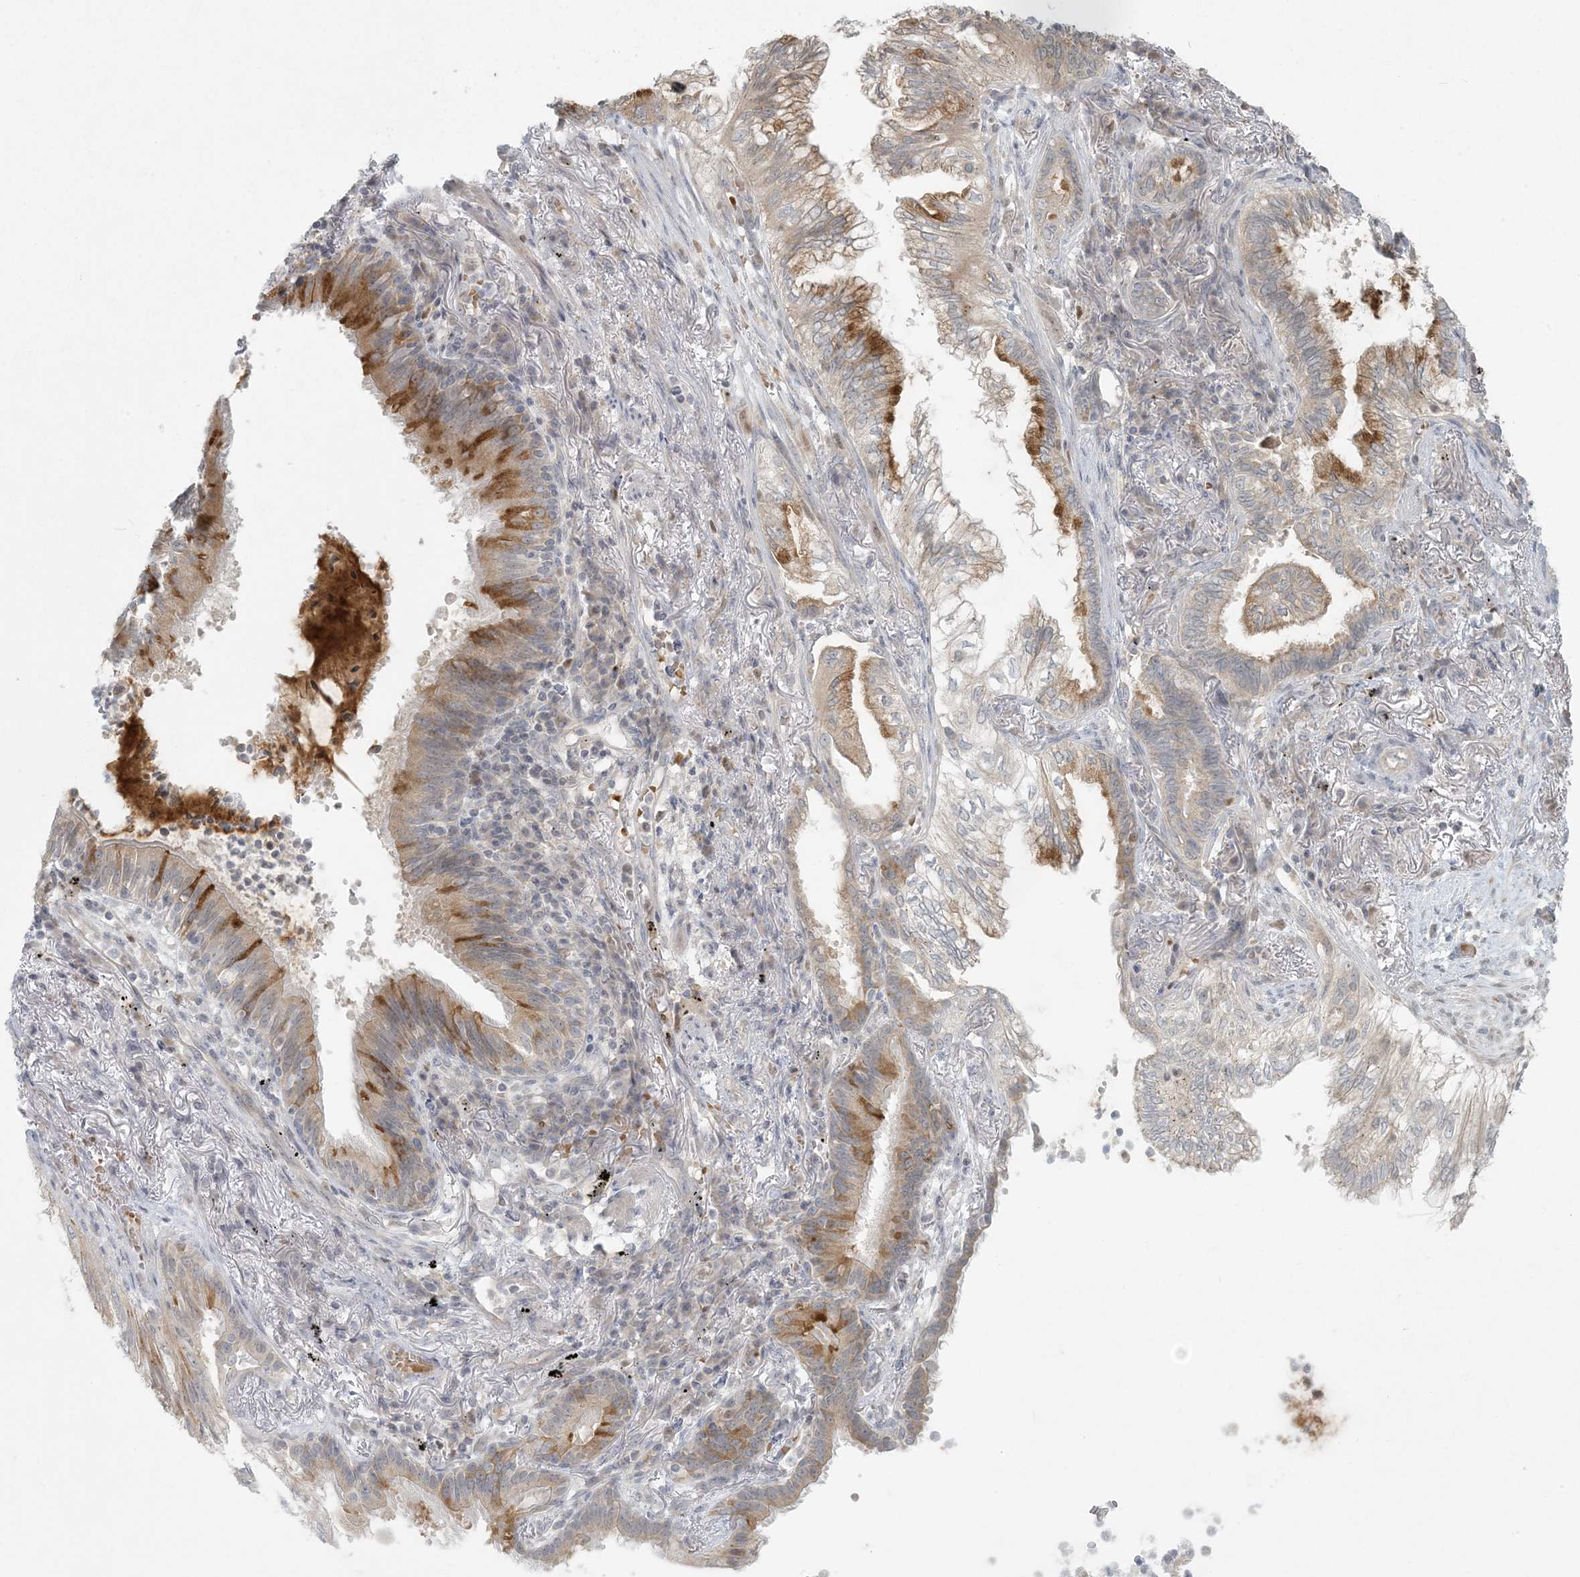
{"staining": {"intensity": "moderate", "quantity": "<25%", "location": "cytoplasmic/membranous"}, "tissue": "lung cancer", "cell_type": "Tumor cells", "image_type": "cancer", "snomed": [{"axis": "morphology", "description": "Adenocarcinoma, NOS"}, {"axis": "topography", "description": "Lung"}], "caption": "DAB (3,3'-diaminobenzidine) immunohistochemical staining of lung adenocarcinoma reveals moderate cytoplasmic/membranous protein expression in about <25% of tumor cells. Immunohistochemistry stains the protein in brown and the nuclei are stained blue.", "gene": "CTDNEP1", "patient": {"sex": "female", "age": 70}}